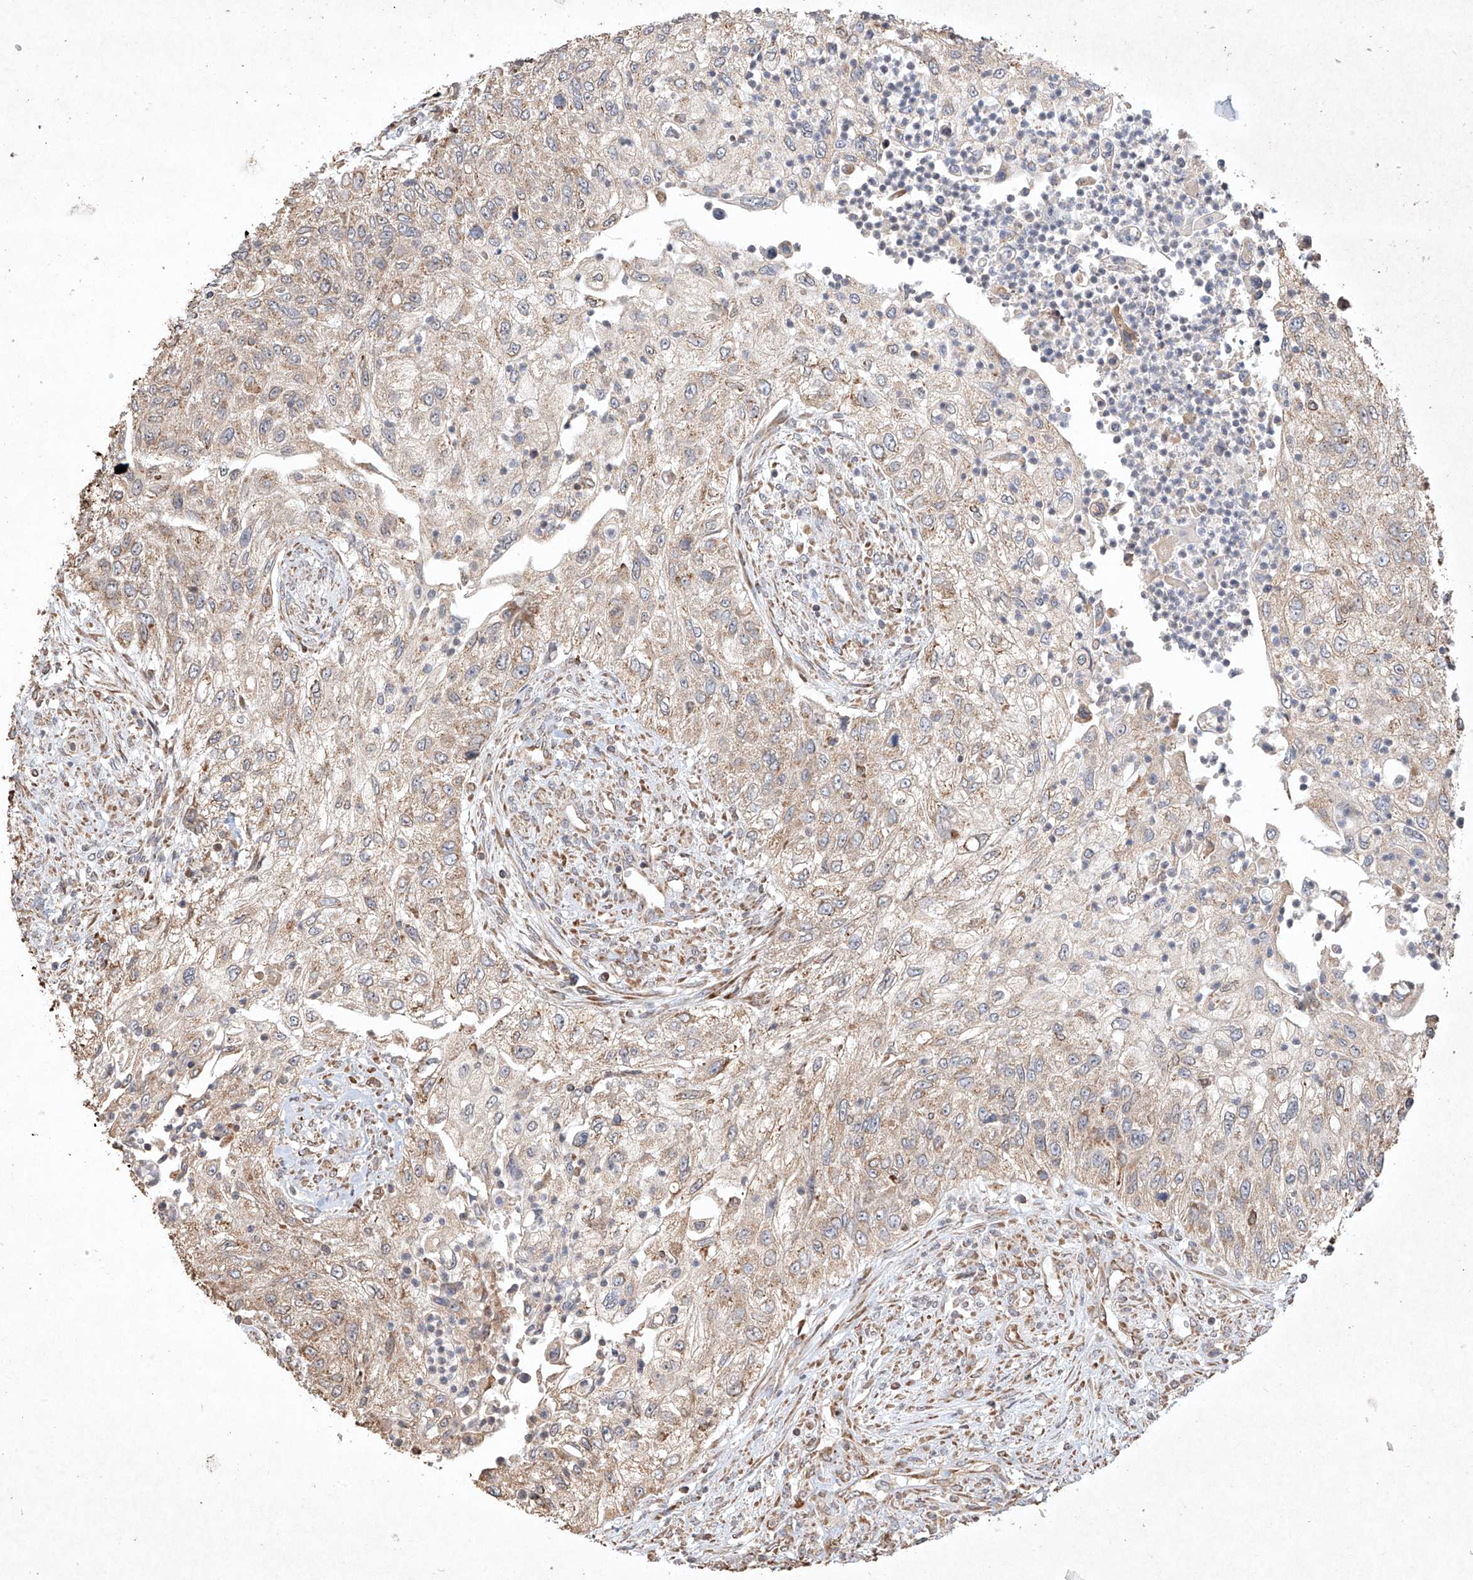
{"staining": {"intensity": "weak", "quantity": ">75%", "location": "cytoplasmic/membranous"}, "tissue": "urothelial cancer", "cell_type": "Tumor cells", "image_type": "cancer", "snomed": [{"axis": "morphology", "description": "Urothelial carcinoma, High grade"}, {"axis": "topography", "description": "Urinary bladder"}], "caption": "Brown immunohistochemical staining in human urothelial cancer displays weak cytoplasmic/membranous expression in approximately >75% of tumor cells.", "gene": "SEMA3B", "patient": {"sex": "female", "age": 60}}